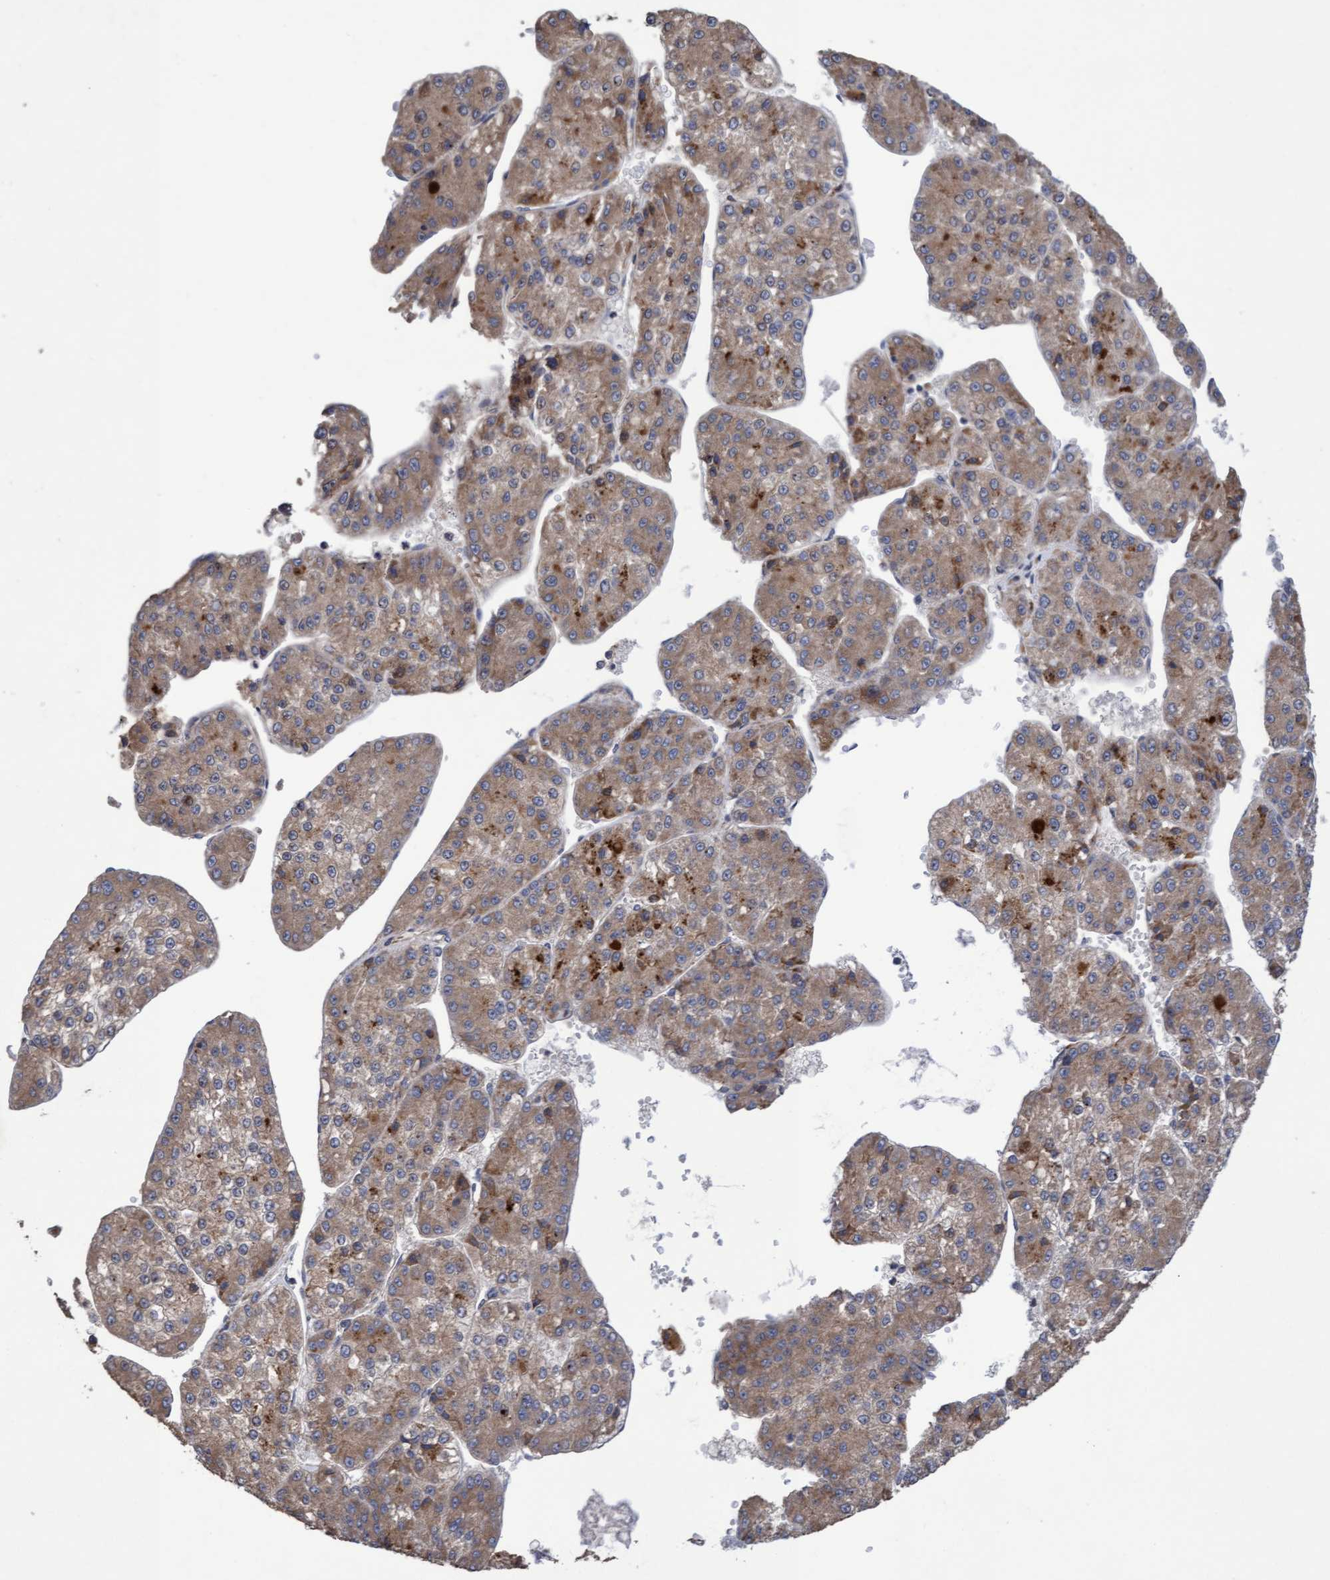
{"staining": {"intensity": "moderate", "quantity": ">75%", "location": "cytoplasmic/membranous"}, "tissue": "liver cancer", "cell_type": "Tumor cells", "image_type": "cancer", "snomed": [{"axis": "morphology", "description": "Carcinoma, Hepatocellular, NOS"}, {"axis": "topography", "description": "Liver"}], "caption": "An immunohistochemistry micrograph of tumor tissue is shown. Protein staining in brown highlights moderate cytoplasmic/membranous positivity in hepatocellular carcinoma (liver) within tumor cells.", "gene": "ELP5", "patient": {"sex": "female", "age": 73}}